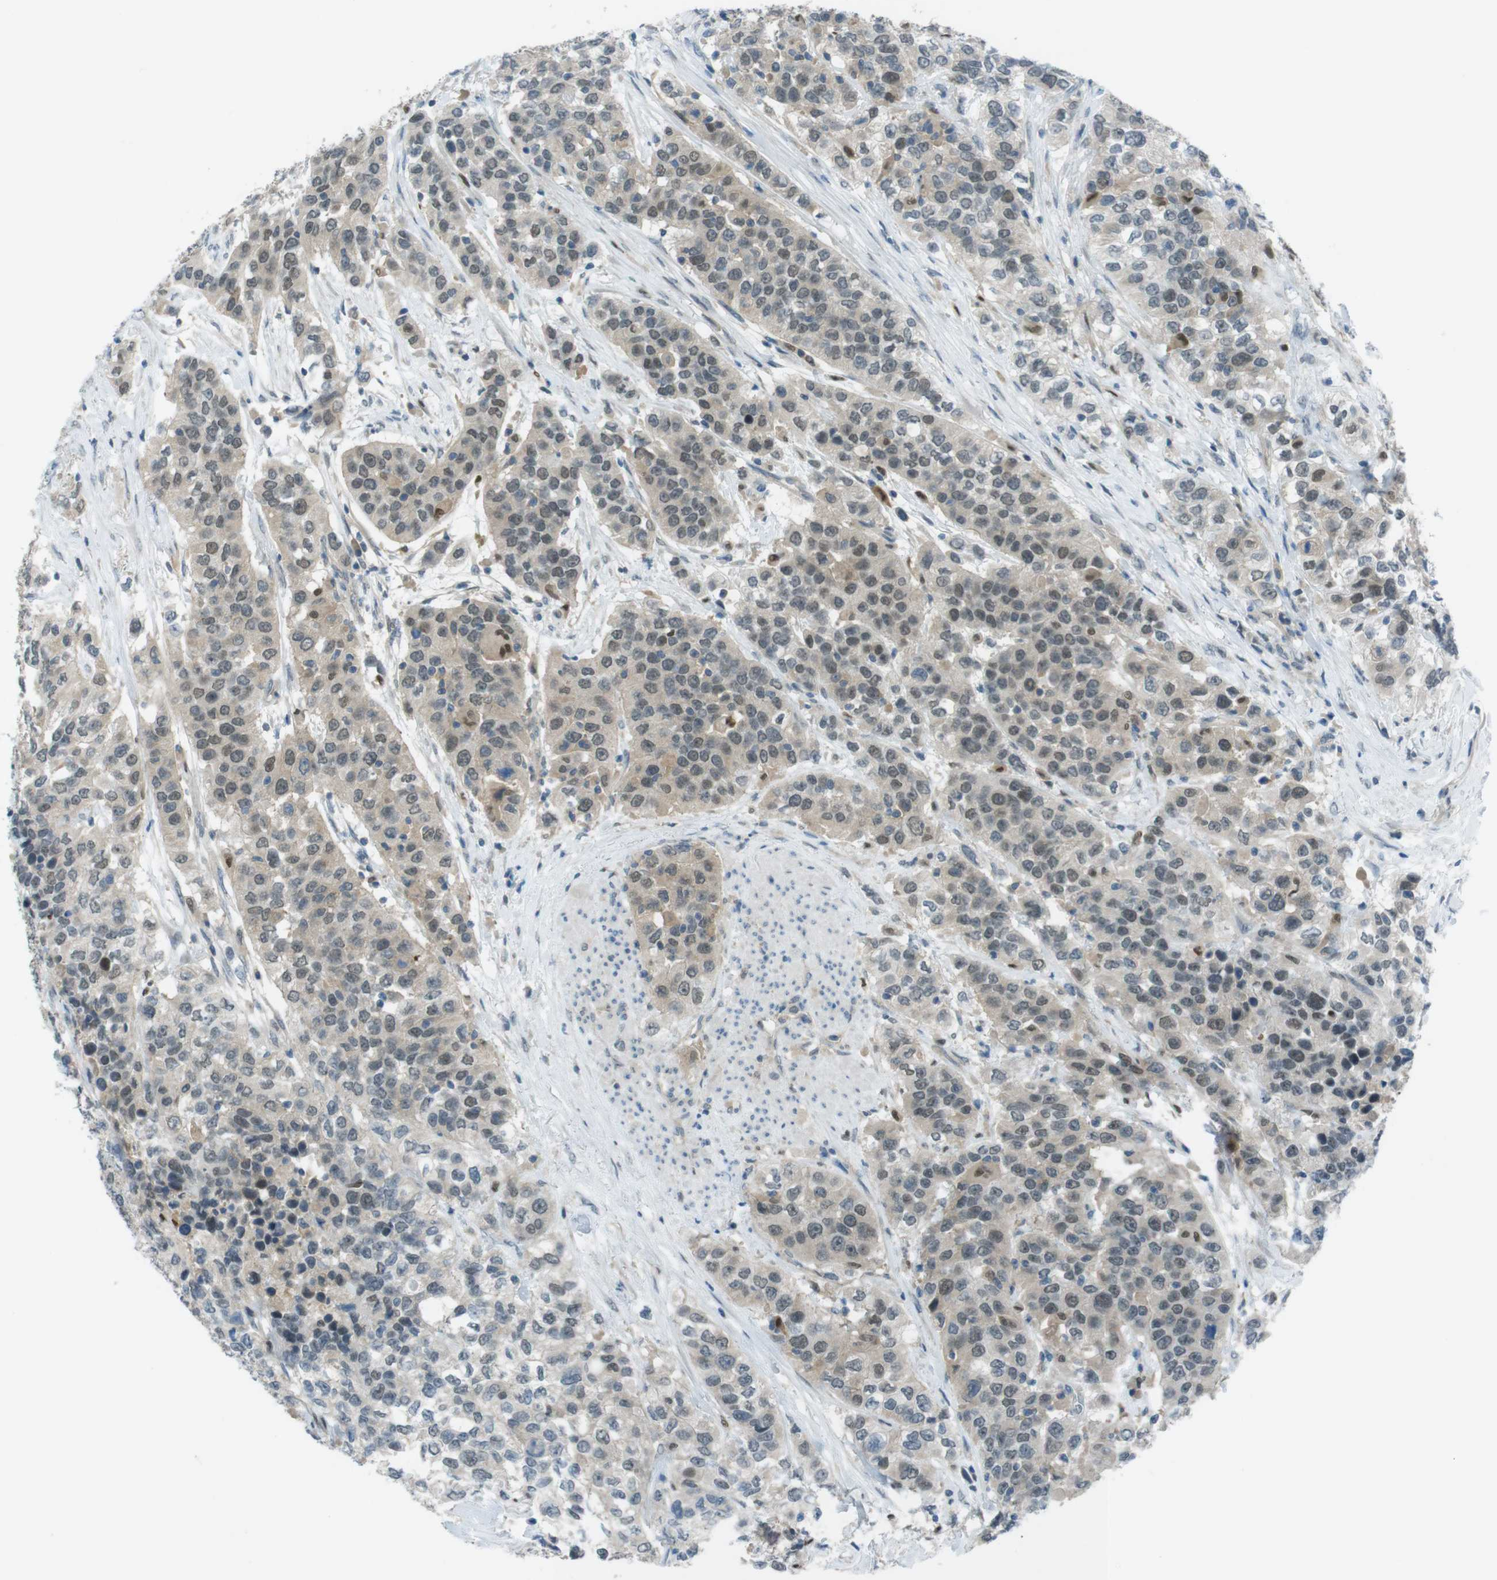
{"staining": {"intensity": "weak", "quantity": "25%-75%", "location": "nuclear"}, "tissue": "urothelial cancer", "cell_type": "Tumor cells", "image_type": "cancer", "snomed": [{"axis": "morphology", "description": "Urothelial carcinoma, High grade"}, {"axis": "topography", "description": "Urinary bladder"}], "caption": "Weak nuclear protein staining is present in approximately 25%-75% of tumor cells in urothelial carcinoma (high-grade). Ihc stains the protein in brown and the nuclei are stained blue.", "gene": "ZDHHC20", "patient": {"sex": "female", "age": 80}}